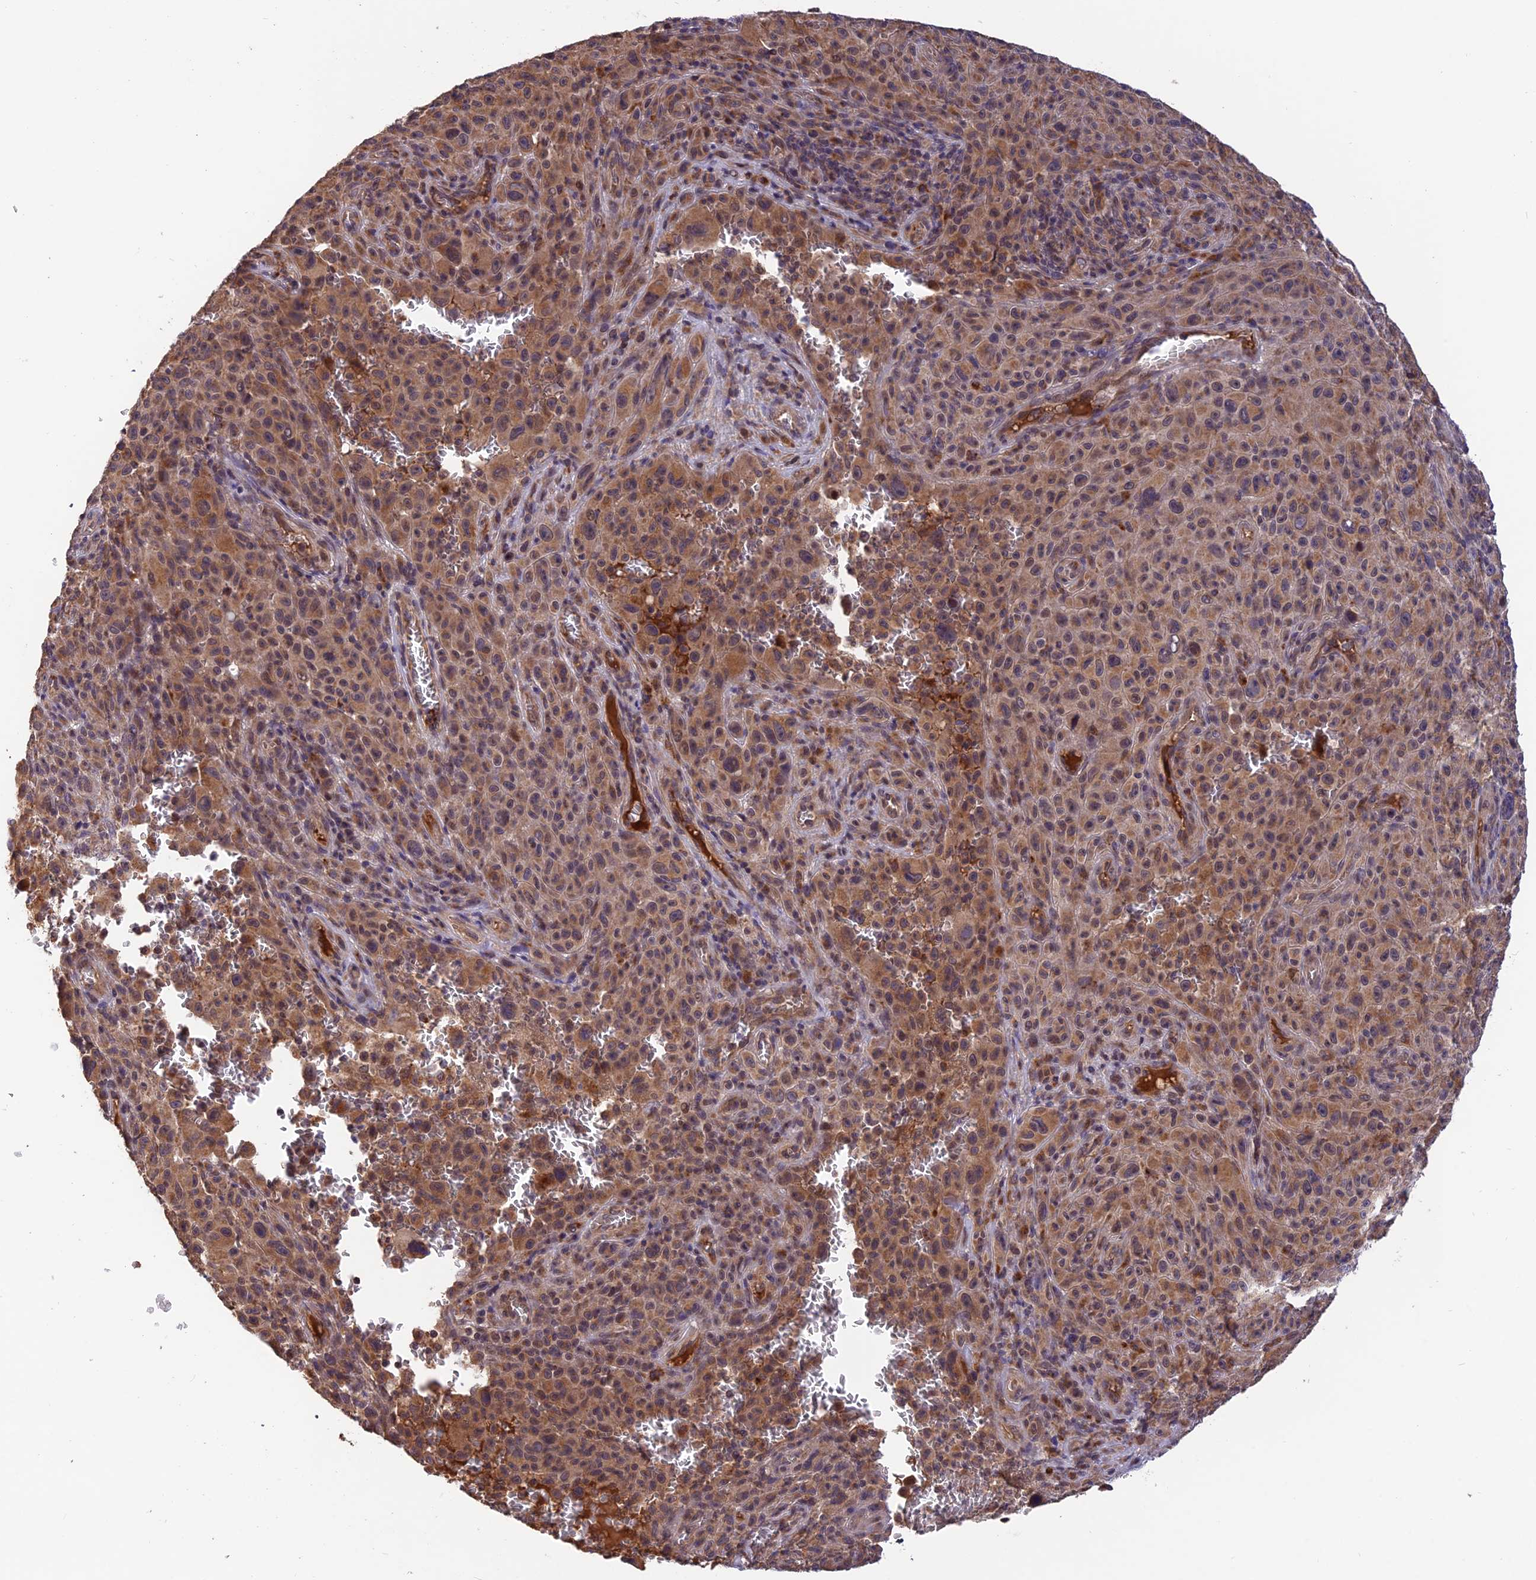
{"staining": {"intensity": "moderate", "quantity": ">75%", "location": "cytoplasmic/membranous"}, "tissue": "melanoma", "cell_type": "Tumor cells", "image_type": "cancer", "snomed": [{"axis": "morphology", "description": "Malignant melanoma, NOS"}, {"axis": "topography", "description": "Skin"}], "caption": "Malignant melanoma tissue exhibits moderate cytoplasmic/membranous positivity in approximately >75% of tumor cells", "gene": "MNS1", "patient": {"sex": "female", "age": 82}}